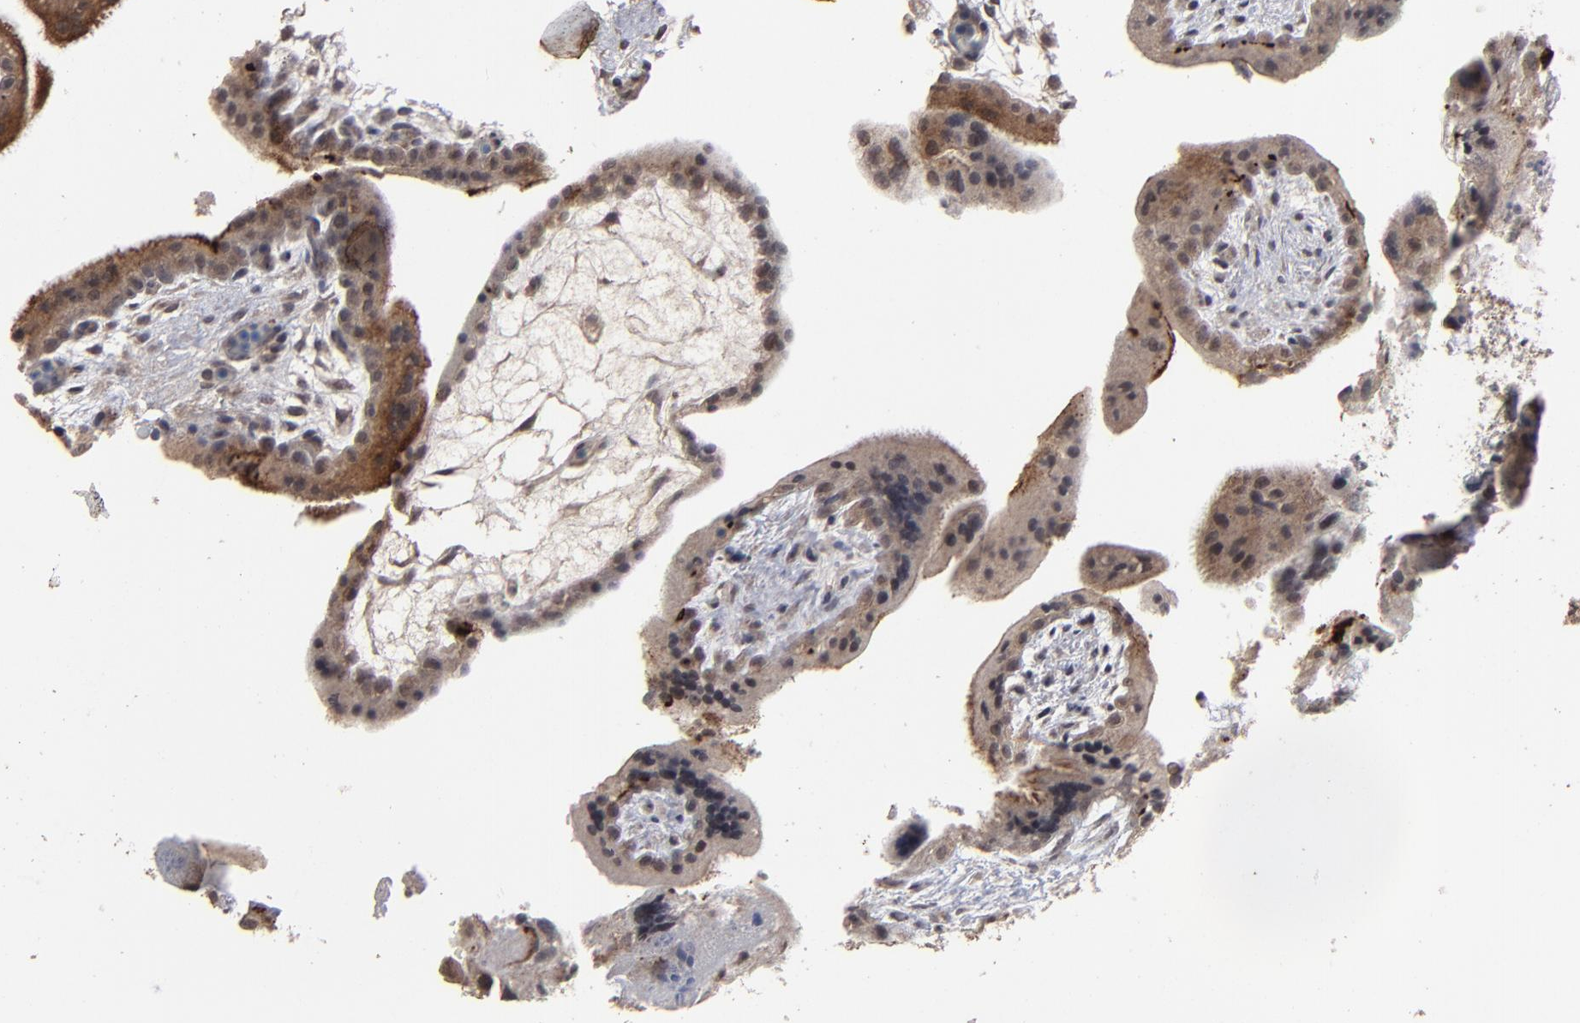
{"staining": {"intensity": "weak", "quantity": "25%-75%", "location": "cytoplasmic/membranous,nuclear"}, "tissue": "placenta", "cell_type": "Decidual cells", "image_type": "normal", "snomed": [{"axis": "morphology", "description": "Normal tissue, NOS"}, {"axis": "topography", "description": "Placenta"}], "caption": "Protein staining of normal placenta reveals weak cytoplasmic/membranous,nuclear expression in approximately 25%-75% of decidual cells. Immunohistochemistry (ihc) stains the protein of interest in brown and the nuclei are stained blue.", "gene": "SLC22A17", "patient": {"sex": "female", "age": 35}}